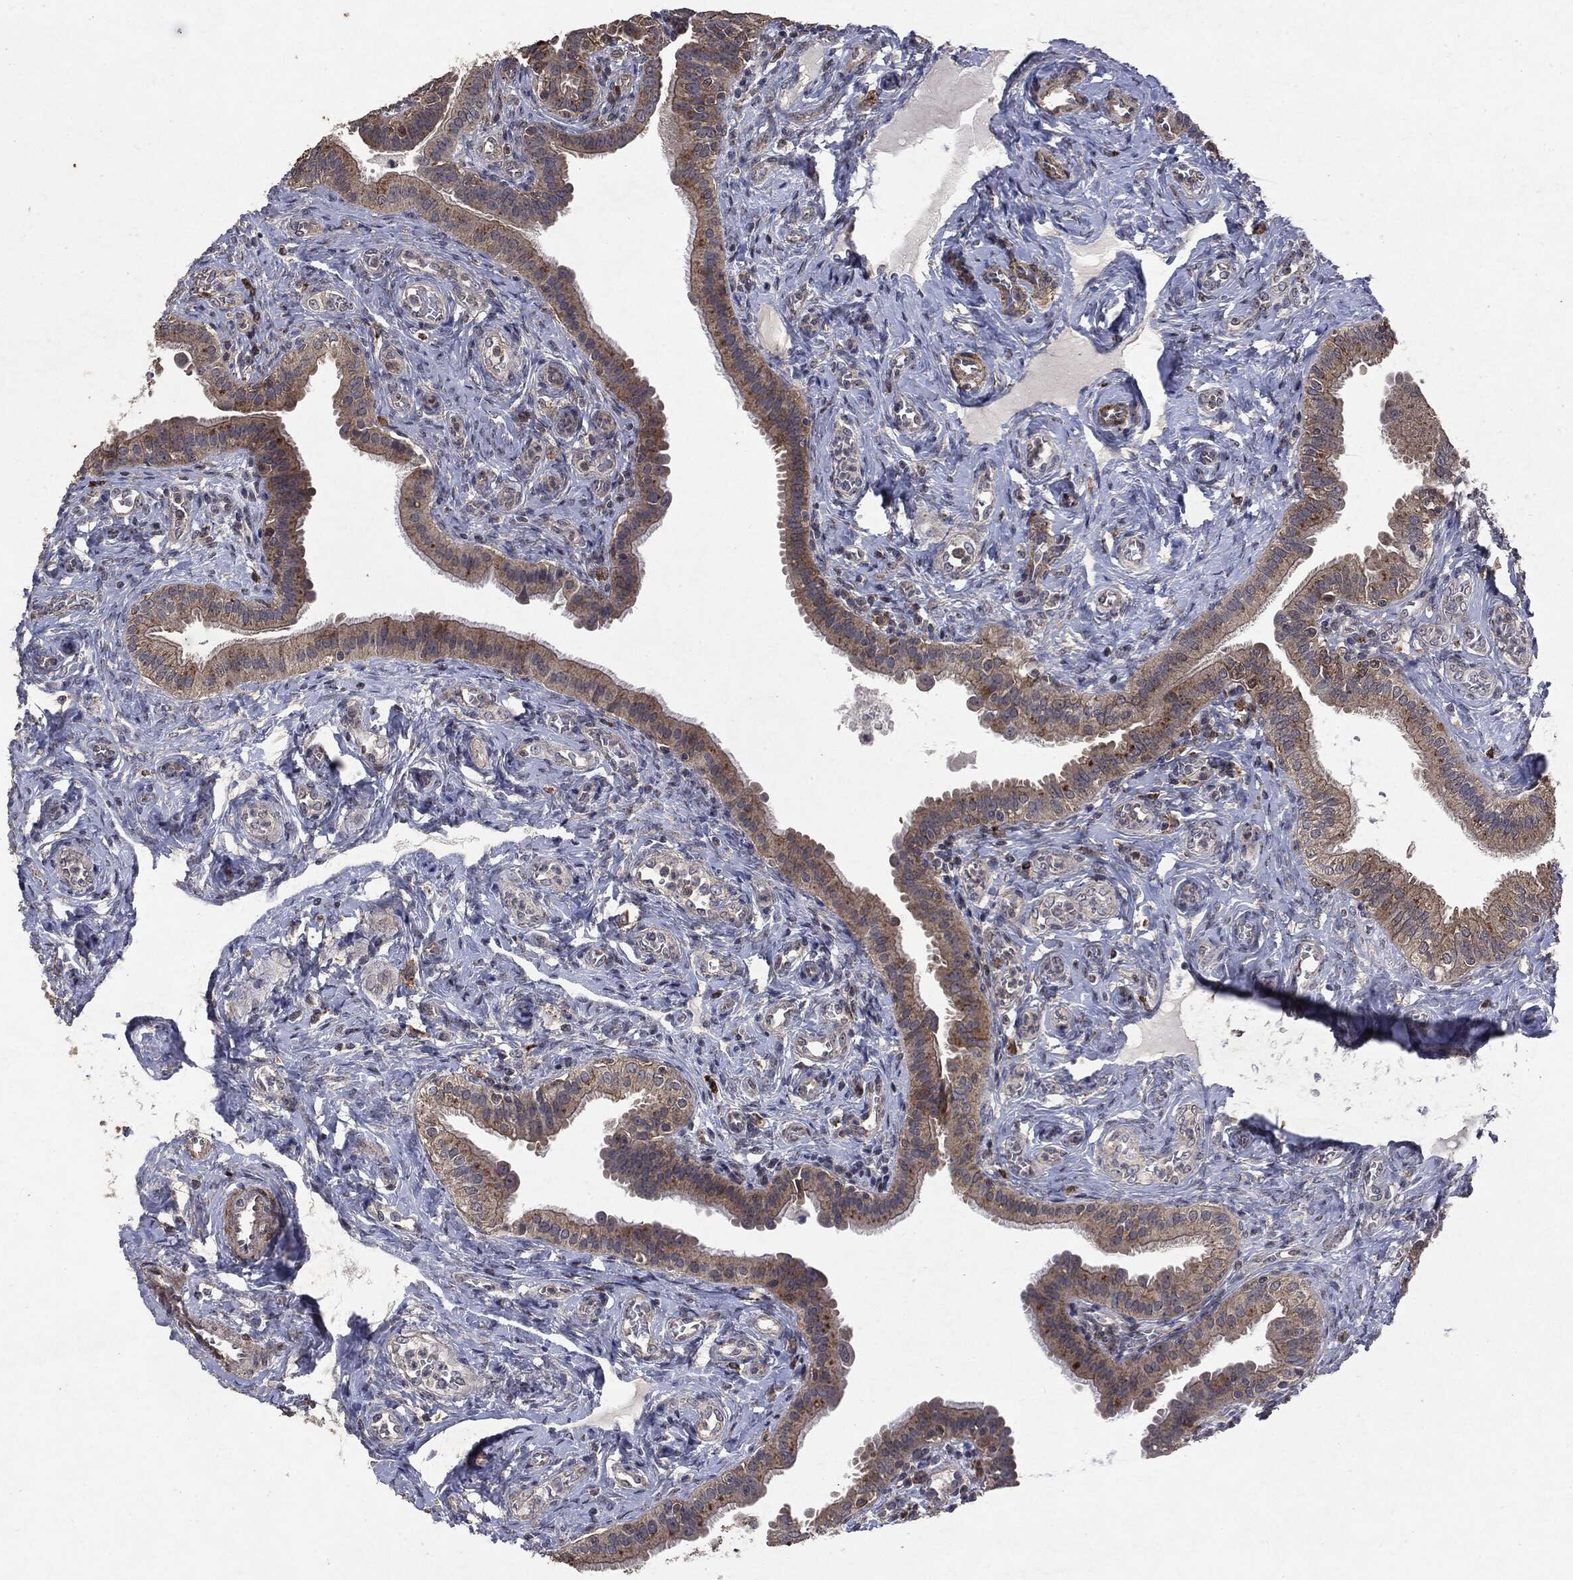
{"staining": {"intensity": "moderate", "quantity": "25%-75%", "location": "cytoplasmic/membranous"}, "tissue": "fallopian tube", "cell_type": "Glandular cells", "image_type": "normal", "snomed": [{"axis": "morphology", "description": "Normal tissue, NOS"}, {"axis": "topography", "description": "Fallopian tube"}], "caption": "About 25%-75% of glandular cells in benign fallopian tube exhibit moderate cytoplasmic/membranous protein positivity as visualized by brown immunohistochemical staining.", "gene": "PTEN", "patient": {"sex": "female", "age": 41}}